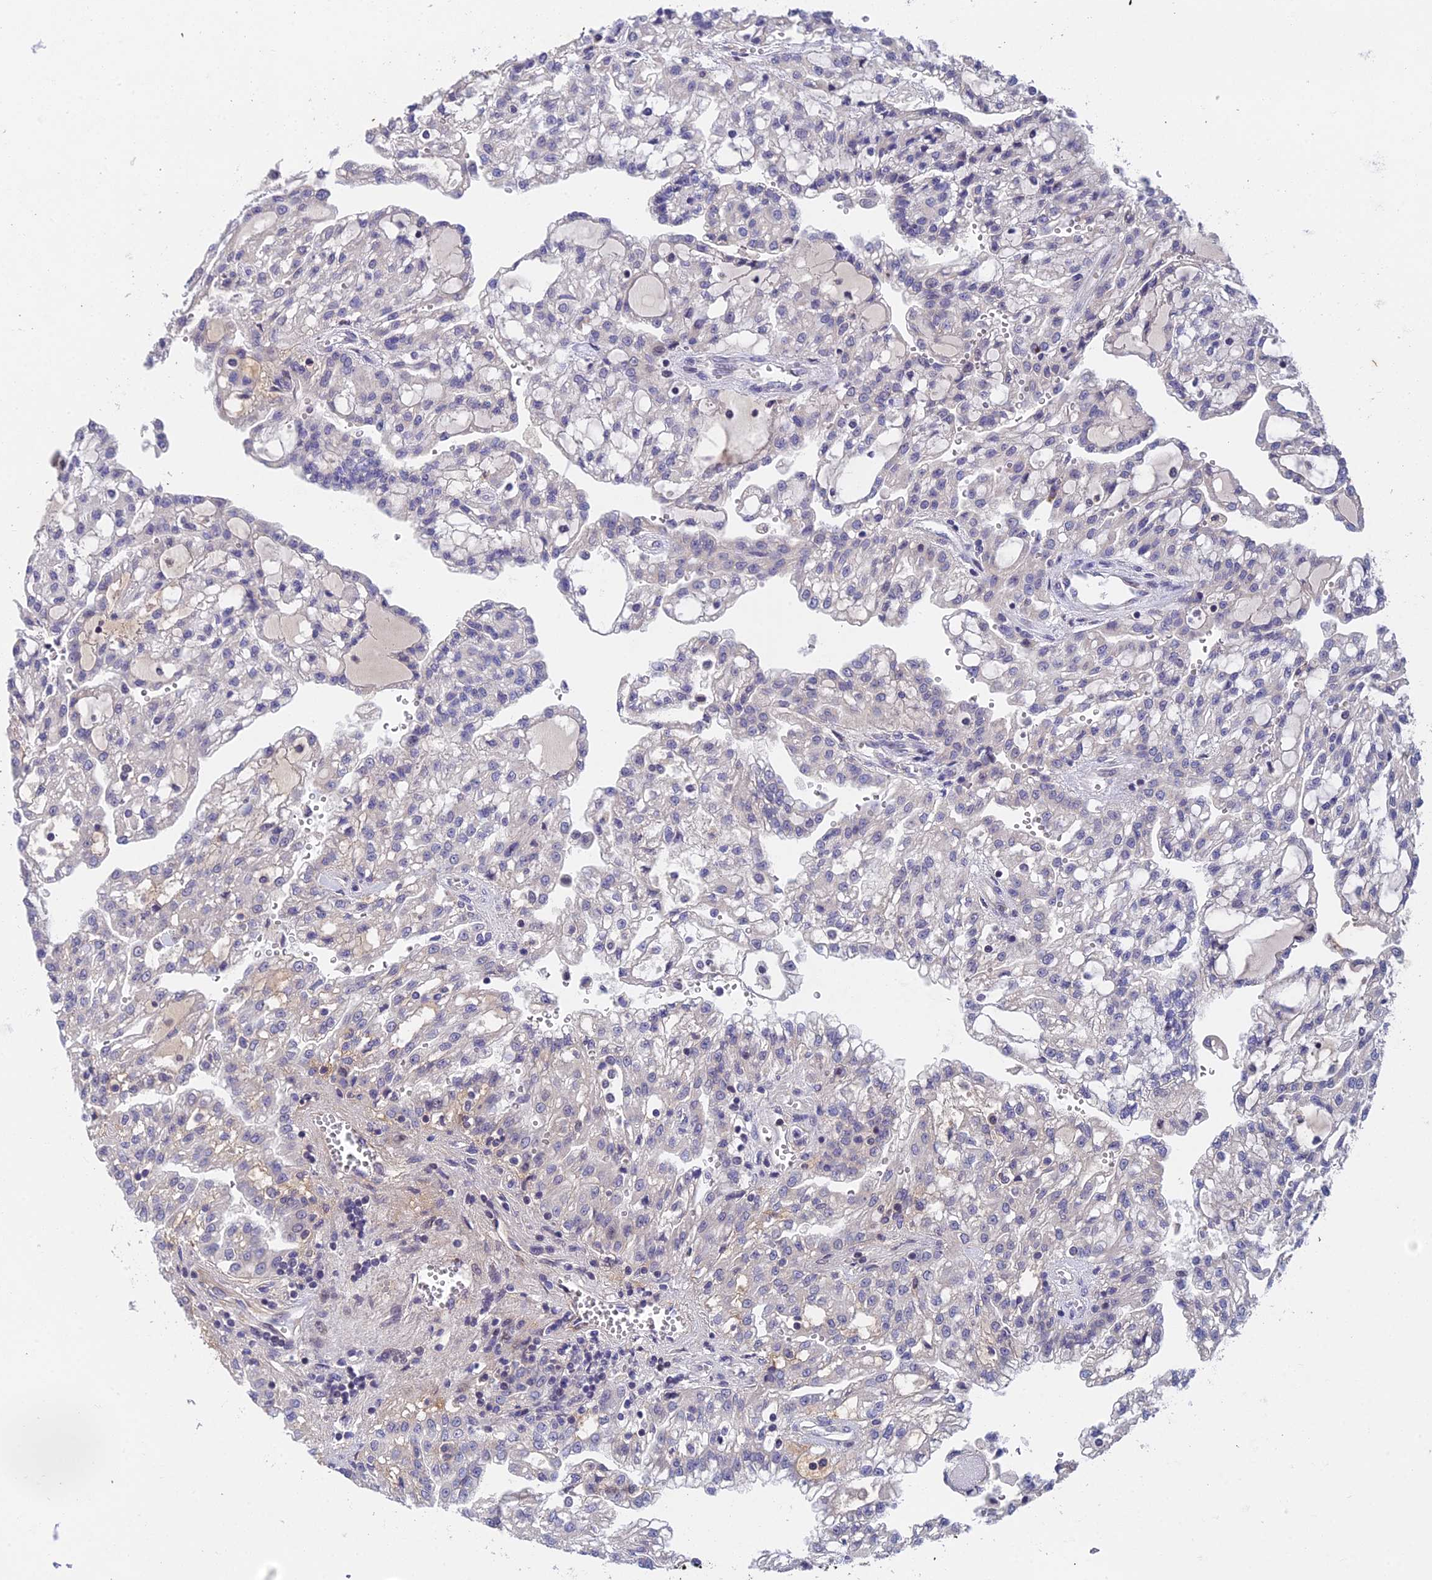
{"staining": {"intensity": "negative", "quantity": "none", "location": "none"}, "tissue": "renal cancer", "cell_type": "Tumor cells", "image_type": "cancer", "snomed": [{"axis": "morphology", "description": "Adenocarcinoma, NOS"}, {"axis": "topography", "description": "Kidney"}], "caption": "Immunohistochemistry of human renal cancer displays no expression in tumor cells.", "gene": "ADAMTS13", "patient": {"sex": "male", "age": 63}}